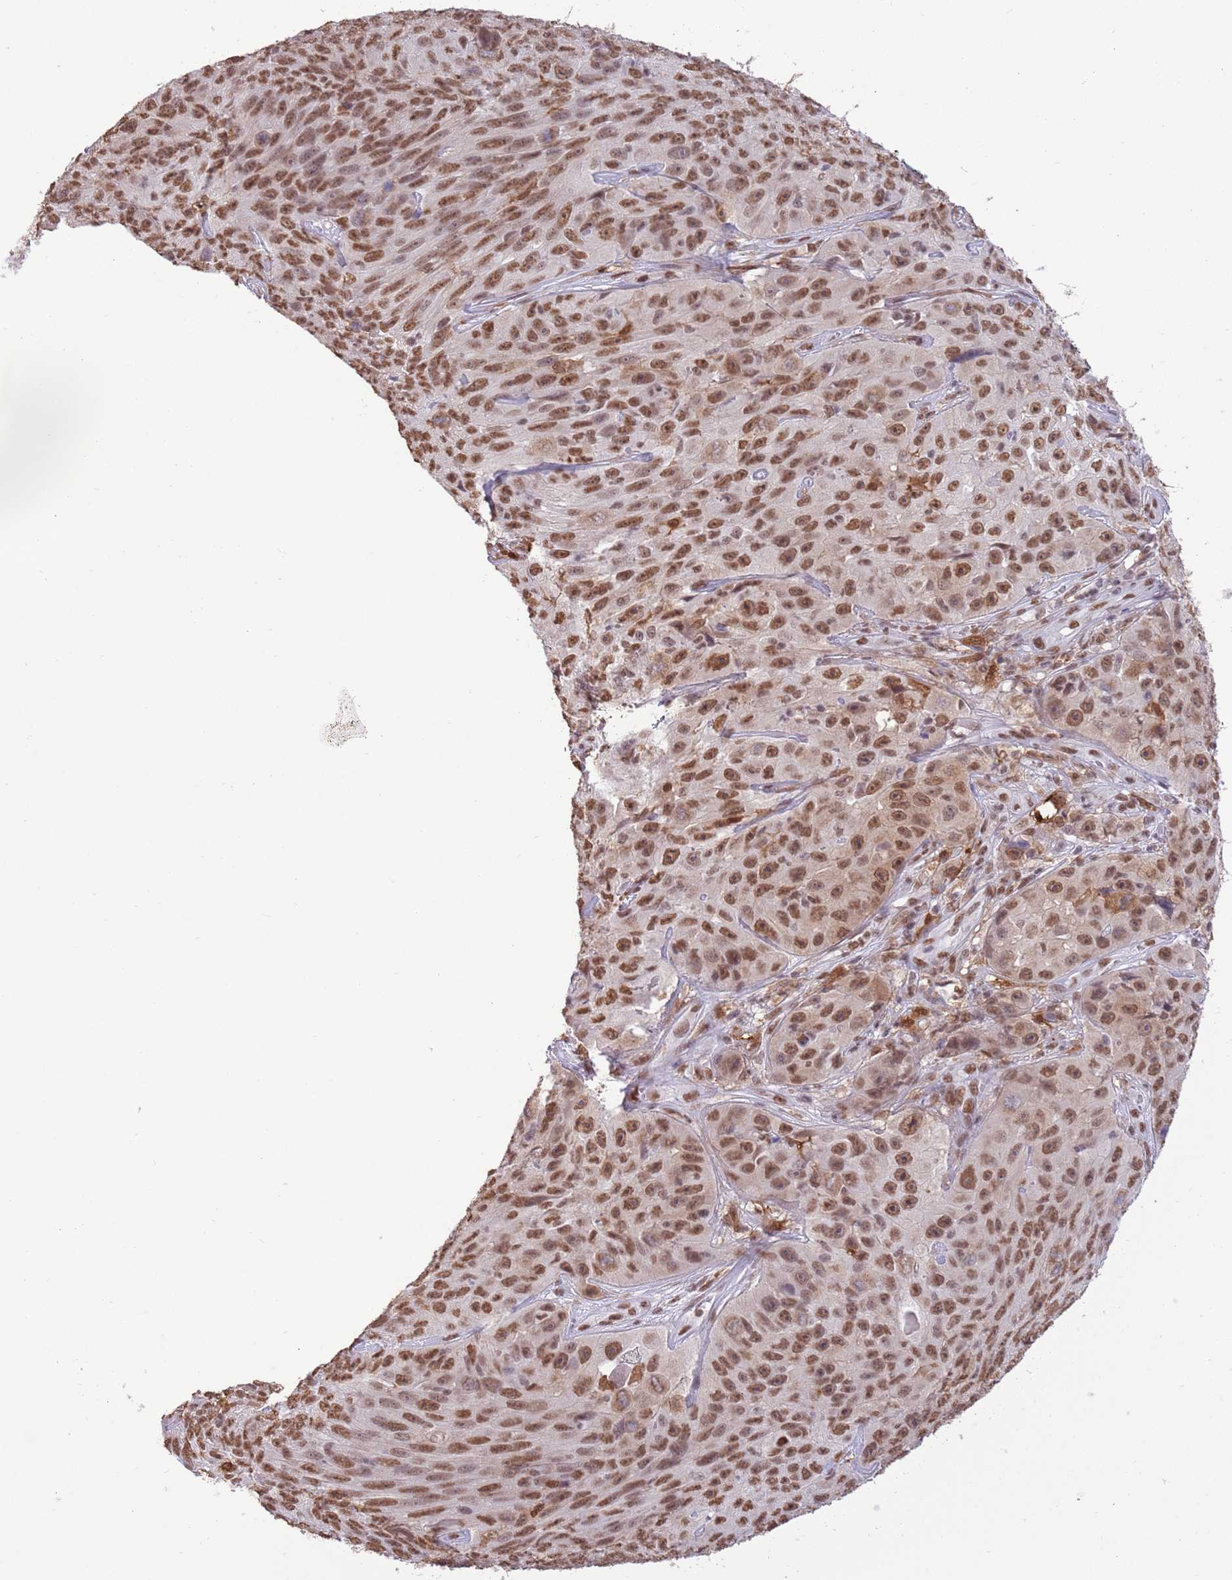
{"staining": {"intensity": "moderate", "quantity": ">75%", "location": "nuclear"}, "tissue": "skin cancer", "cell_type": "Tumor cells", "image_type": "cancer", "snomed": [{"axis": "morphology", "description": "Squamous cell carcinoma, NOS"}, {"axis": "topography", "description": "Skin"}], "caption": "This image displays immunohistochemistry (IHC) staining of squamous cell carcinoma (skin), with medium moderate nuclear expression in about >75% of tumor cells.", "gene": "TRIM32", "patient": {"sex": "female", "age": 87}}